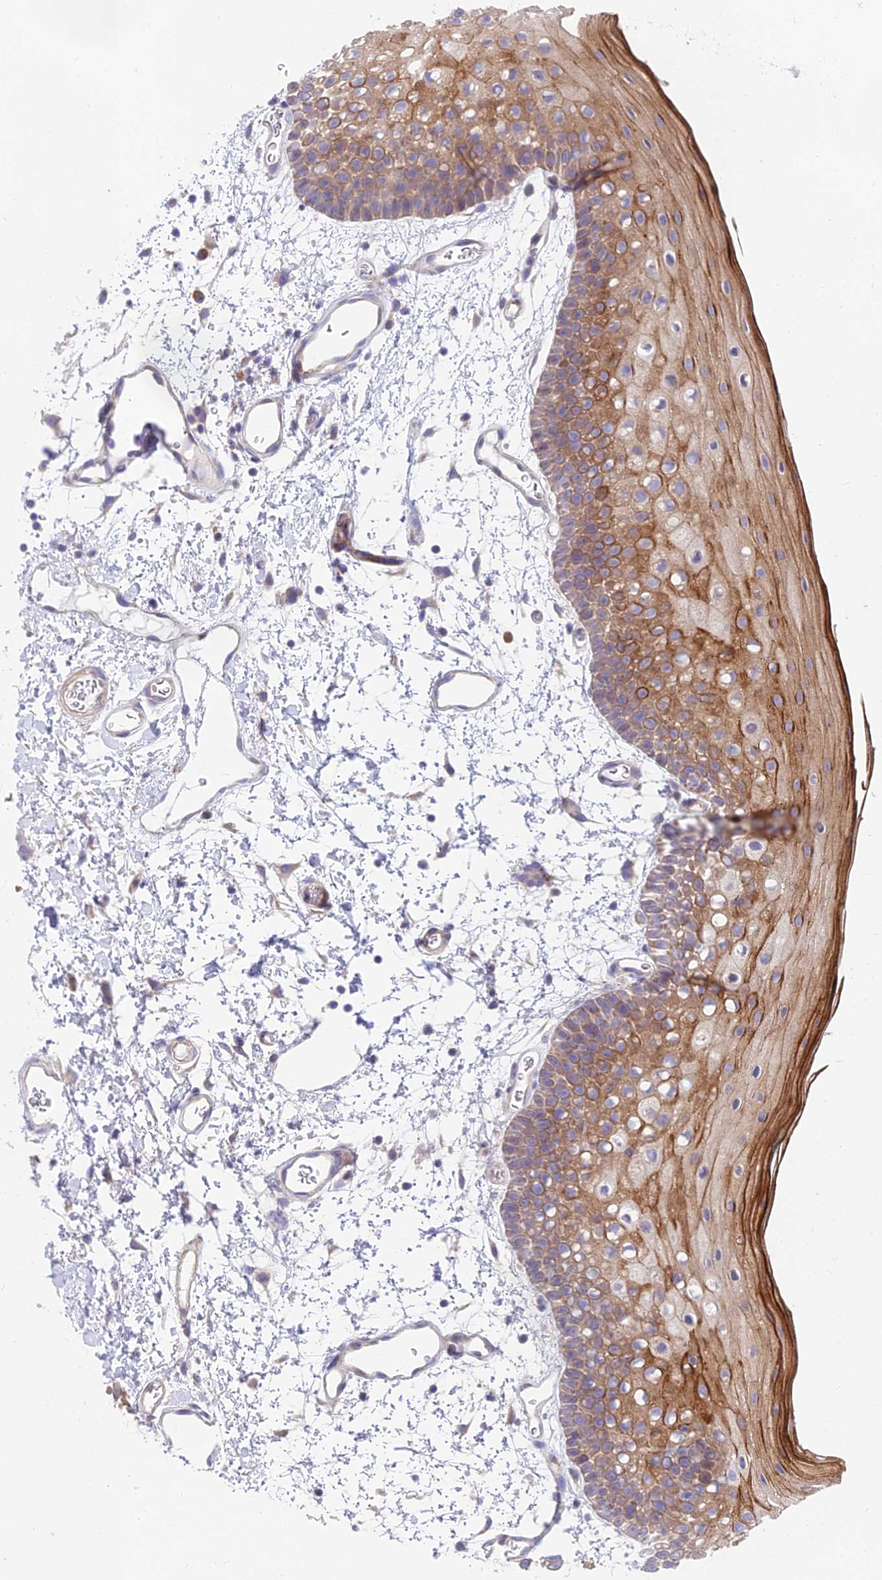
{"staining": {"intensity": "moderate", "quantity": "25%-75%", "location": "cytoplasmic/membranous"}, "tissue": "oral mucosa", "cell_type": "Squamous epithelial cells", "image_type": "normal", "snomed": [{"axis": "morphology", "description": "Normal tissue, NOS"}, {"axis": "topography", "description": "Oral tissue"}, {"axis": "topography", "description": "Tounge, NOS"}], "caption": "DAB immunohistochemical staining of unremarkable human oral mucosa shows moderate cytoplasmic/membranous protein staining in about 25%-75% of squamous epithelial cells.", "gene": "MVB12A", "patient": {"sex": "female", "age": 81}}